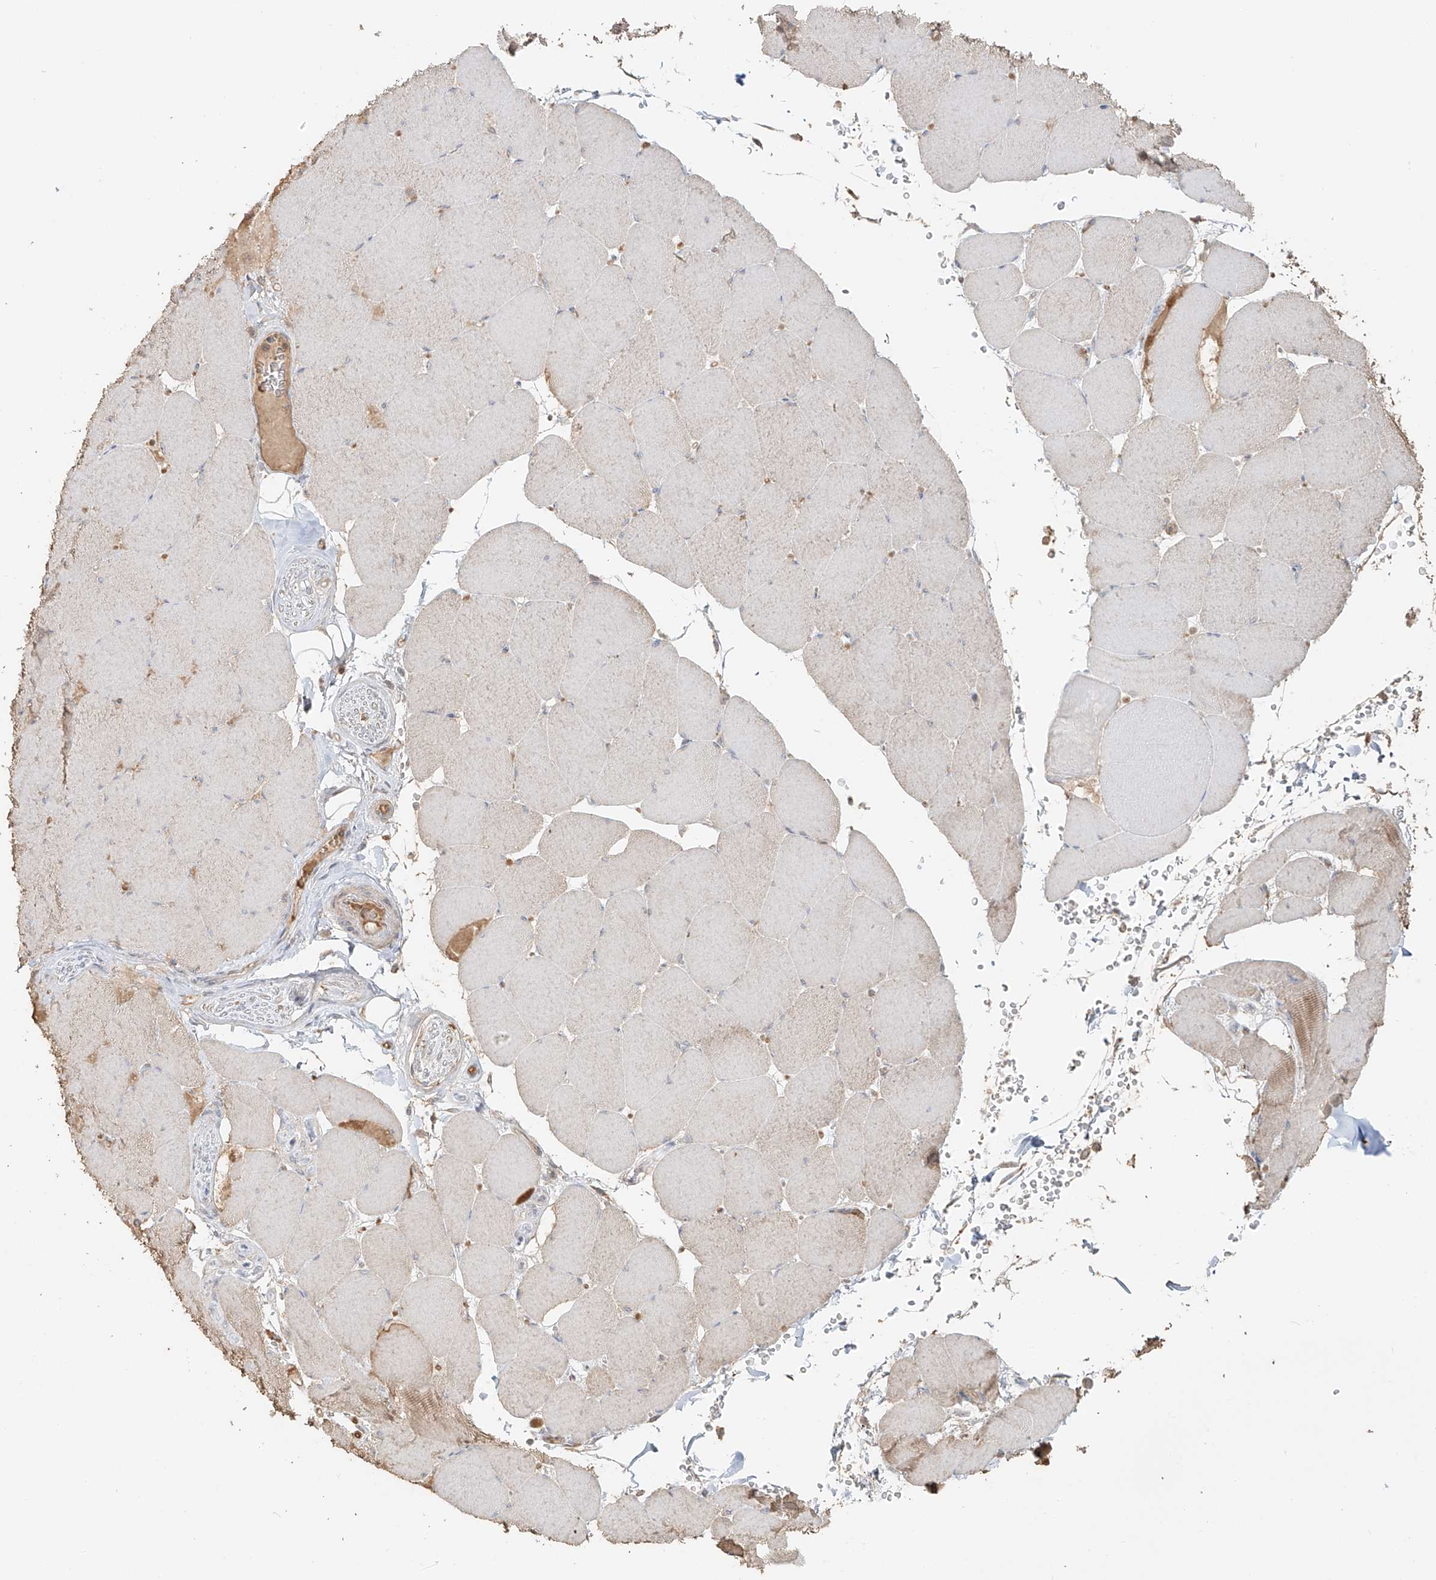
{"staining": {"intensity": "weak", "quantity": "<25%", "location": "cytoplasmic/membranous"}, "tissue": "skeletal muscle", "cell_type": "Myocytes", "image_type": "normal", "snomed": [{"axis": "morphology", "description": "Normal tissue, NOS"}, {"axis": "topography", "description": "Skeletal muscle"}, {"axis": "topography", "description": "Head-Neck"}], "caption": "This histopathology image is of normal skeletal muscle stained with immunohistochemistry to label a protein in brown with the nuclei are counter-stained blue. There is no positivity in myocytes.", "gene": "NPHS1", "patient": {"sex": "male", "age": 66}}